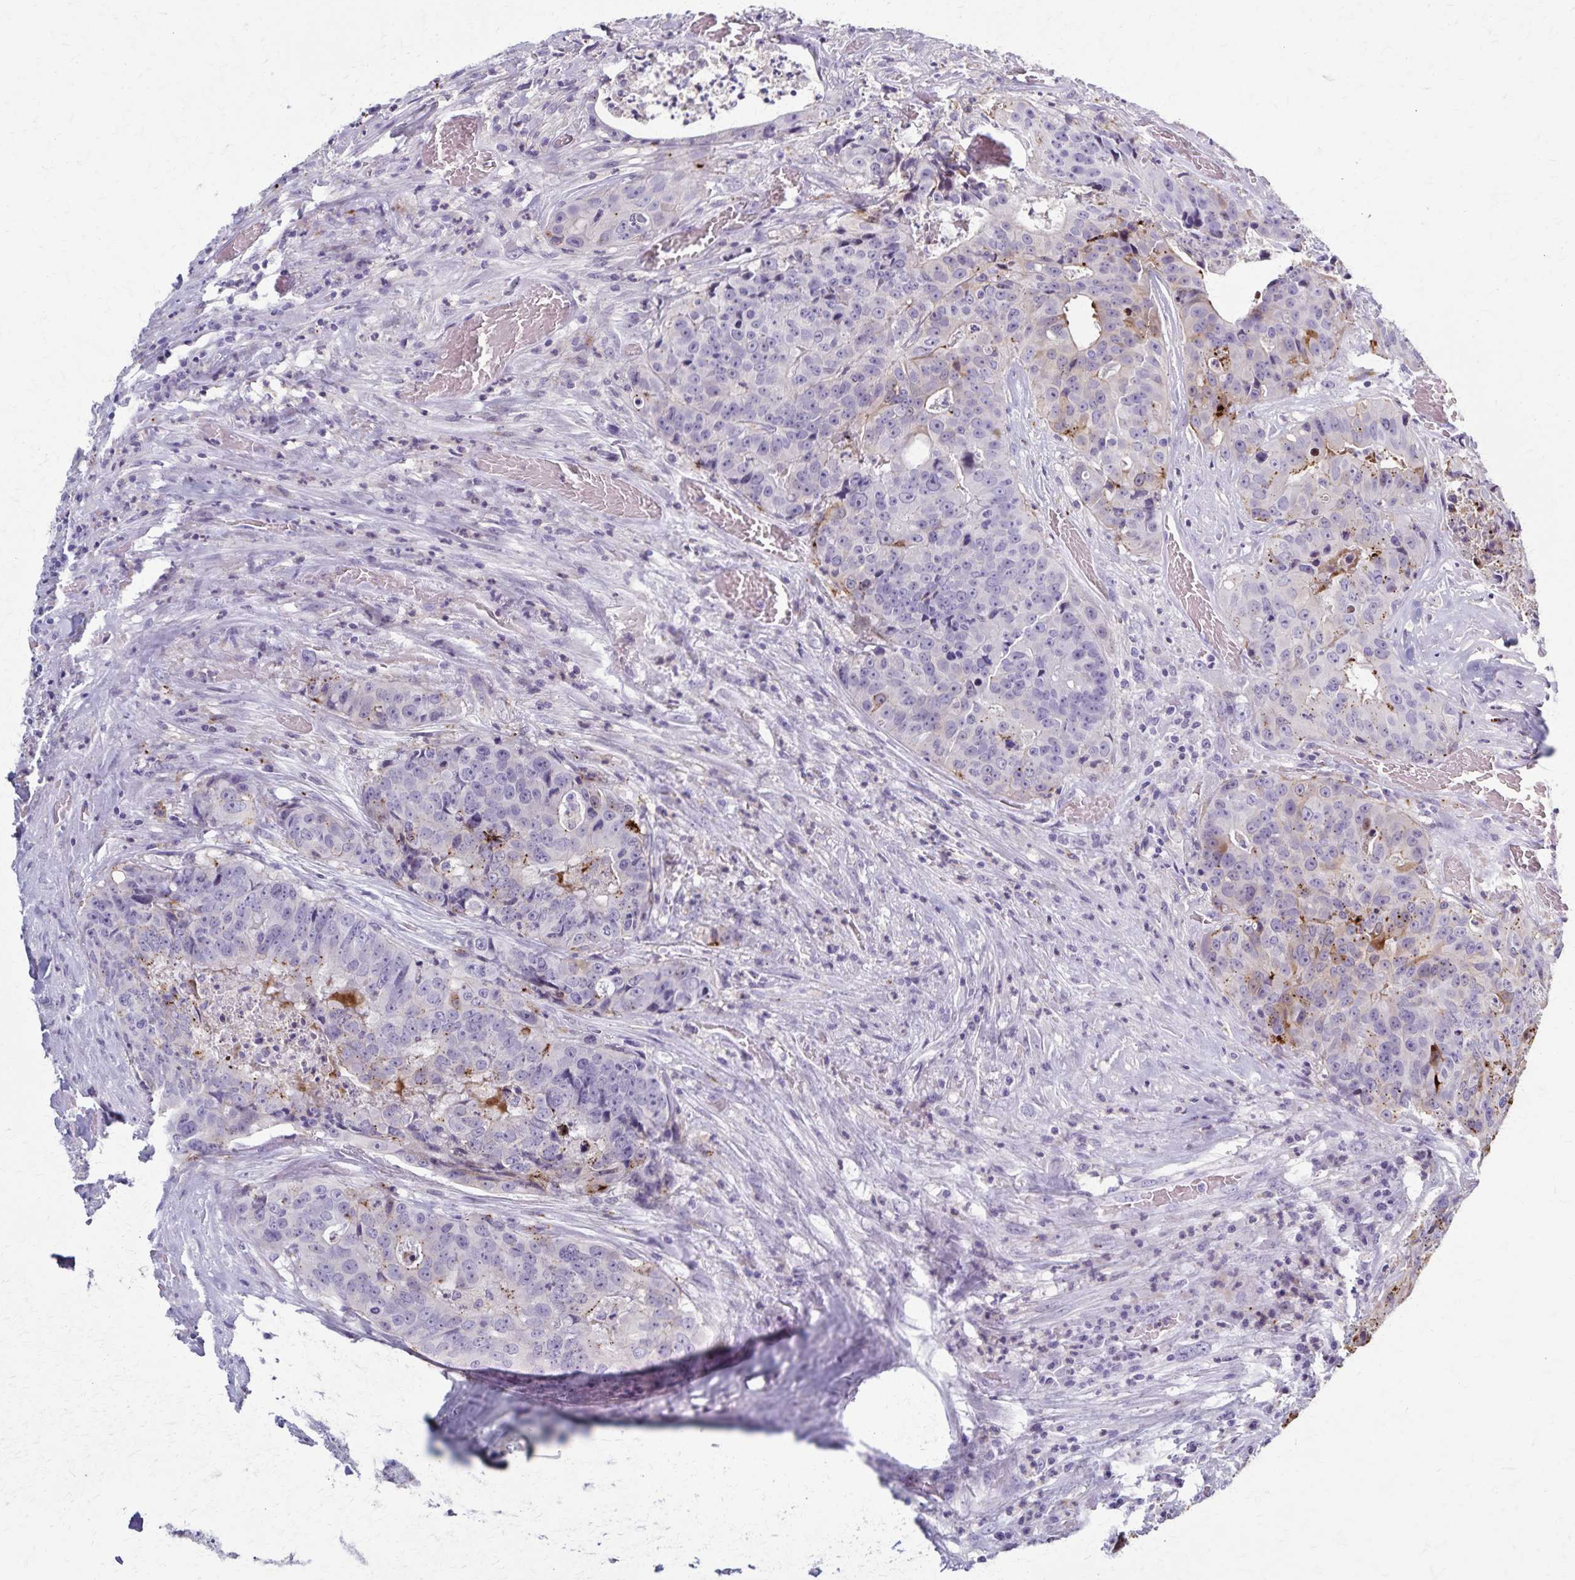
{"staining": {"intensity": "strong", "quantity": "<25%", "location": "cytoplasmic/membranous"}, "tissue": "colorectal cancer", "cell_type": "Tumor cells", "image_type": "cancer", "snomed": [{"axis": "morphology", "description": "Adenocarcinoma, NOS"}, {"axis": "topography", "description": "Rectum"}], "caption": "An image showing strong cytoplasmic/membranous staining in about <25% of tumor cells in colorectal cancer (adenocarcinoma), as visualized by brown immunohistochemical staining.", "gene": "TMEM60", "patient": {"sex": "female", "age": 62}}